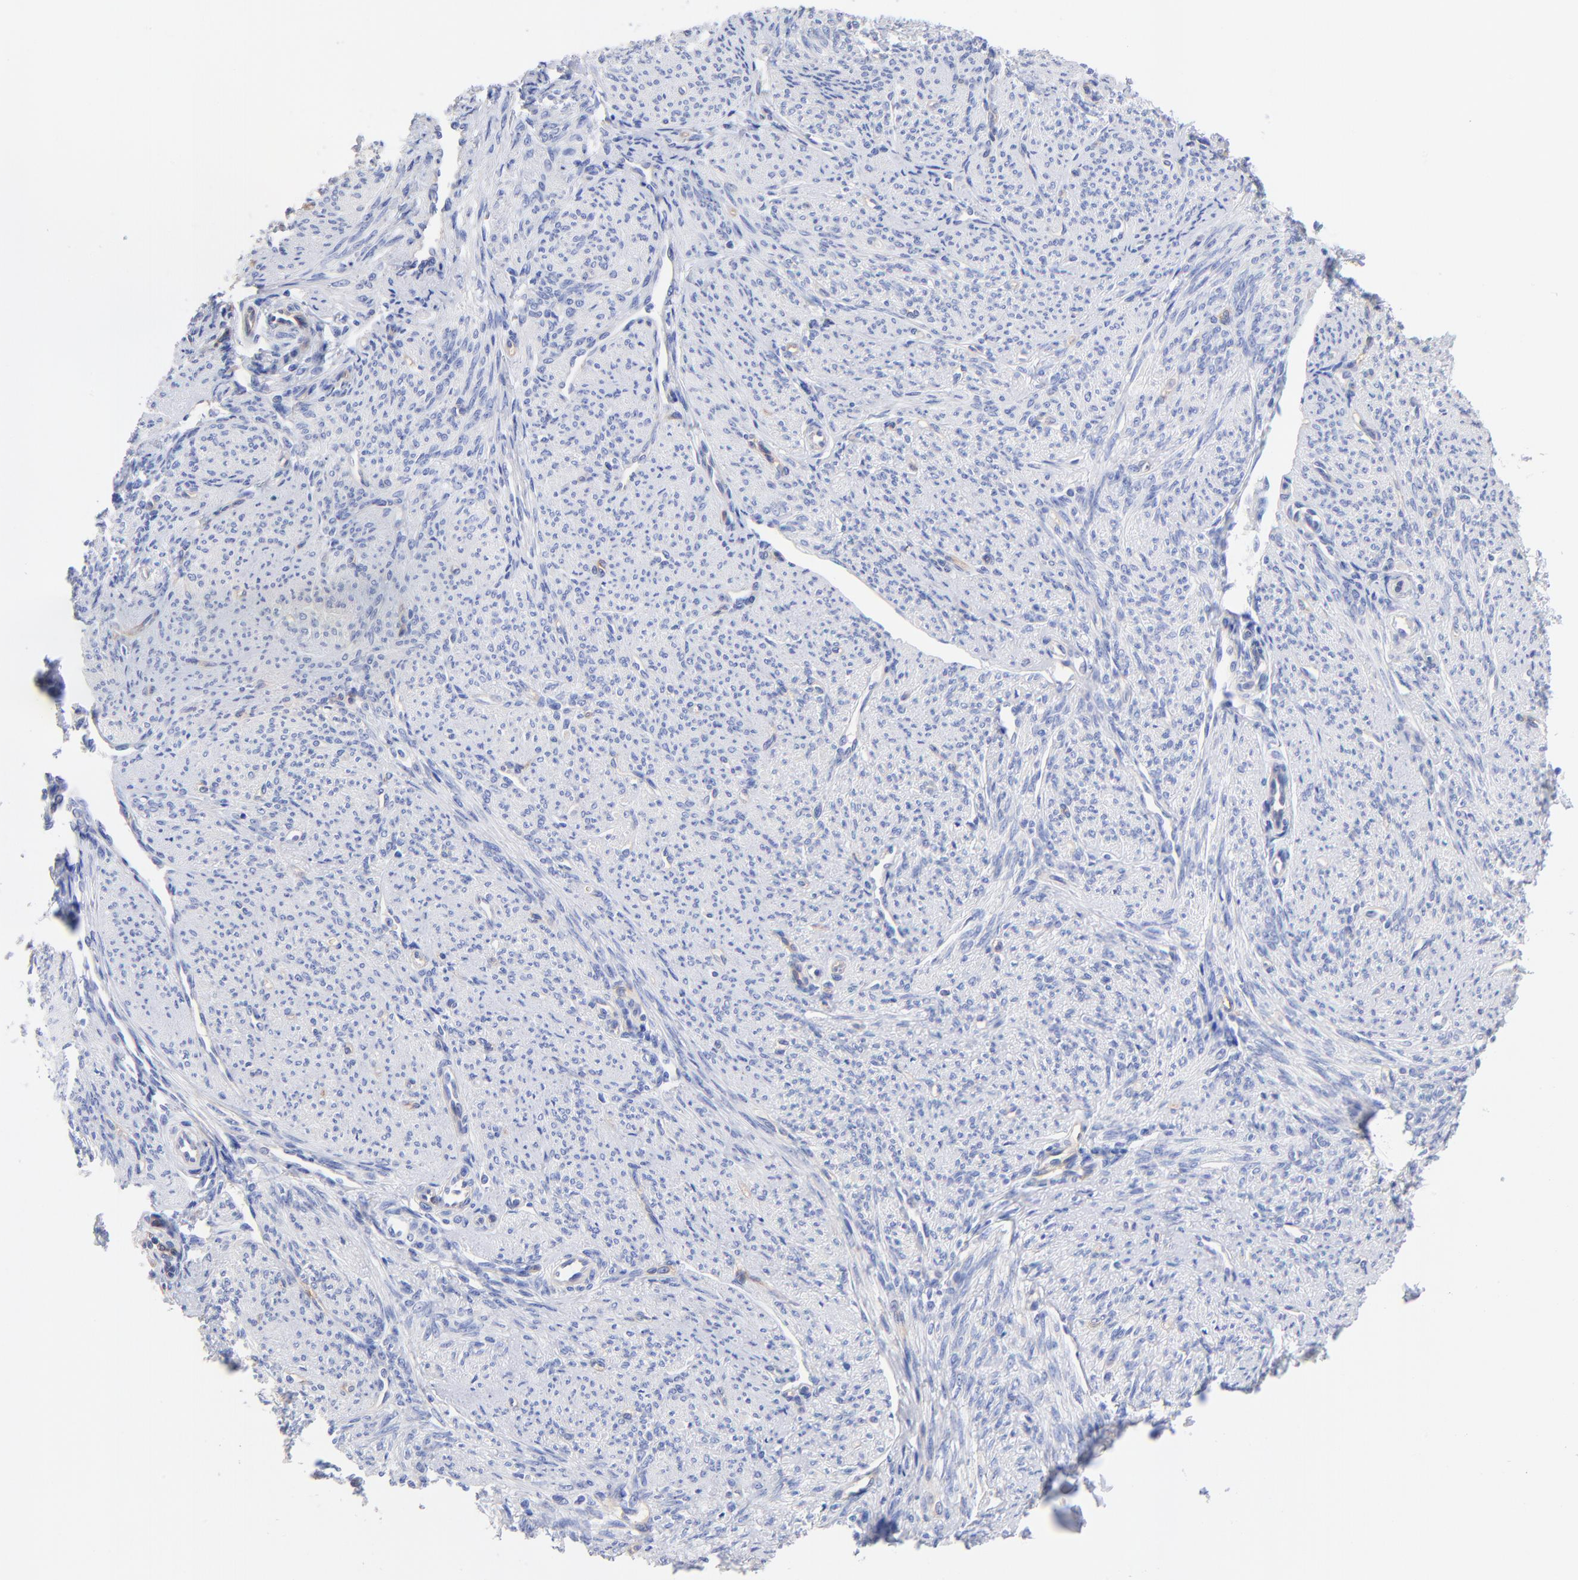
{"staining": {"intensity": "negative", "quantity": "none", "location": "none"}, "tissue": "smooth muscle", "cell_type": "Smooth muscle cells", "image_type": "normal", "snomed": [{"axis": "morphology", "description": "Normal tissue, NOS"}, {"axis": "topography", "description": "Smooth muscle"}], "caption": "High power microscopy image of an immunohistochemistry histopathology image of normal smooth muscle, revealing no significant expression in smooth muscle cells. Brightfield microscopy of IHC stained with DAB (3,3'-diaminobenzidine) (brown) and hematoxylin (blue), captured at high magnification.", "gene": "SLC44A2", "patient": {"sex": "female", "age": 65}}